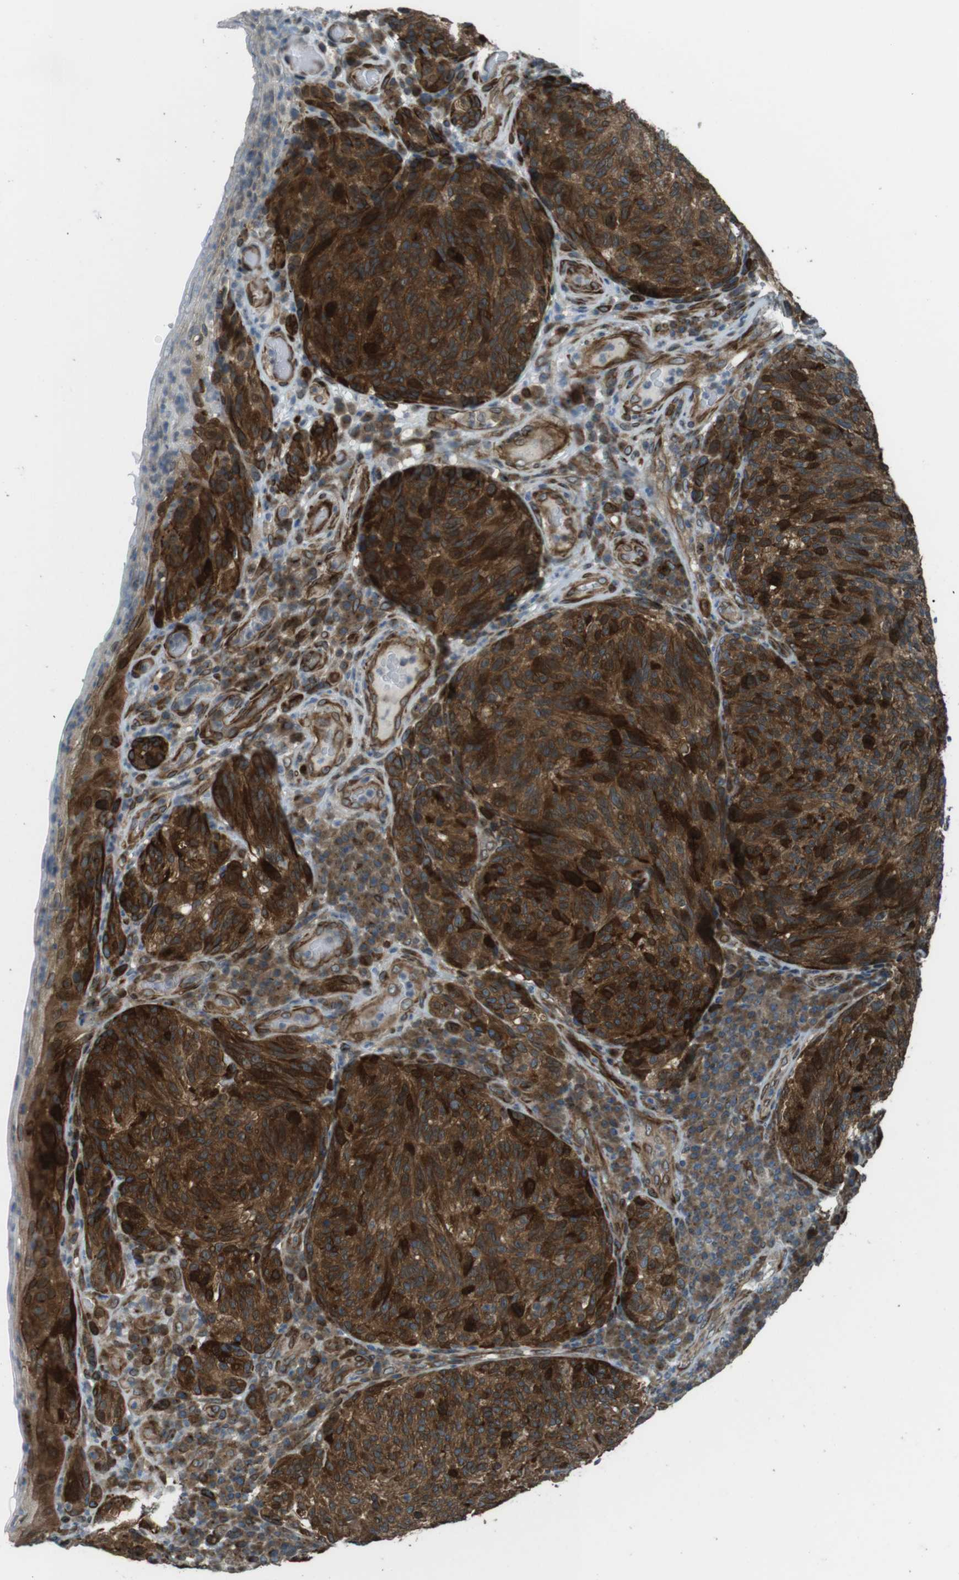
{"staining": {"intensity": "strong", "quantity": ">75%", "location": "cytoplasmic/membranous"}, "tissue": "melanoma", "cell_type": "Tumor cells", "image_type": "cancer", "snomed": [{"axis": "morphology", "description": "Malignant melanoma, NOS"}, {"axis": "topography", "description": "Skin"}], "caption": "Immunohistochemical staining of melanoma displays high levels of strong cytoplasmic/membranous staining in approximately >75% of tumor cells.", "gene": "ZNF330", "patient": {"sex": "female", "age": 73}}